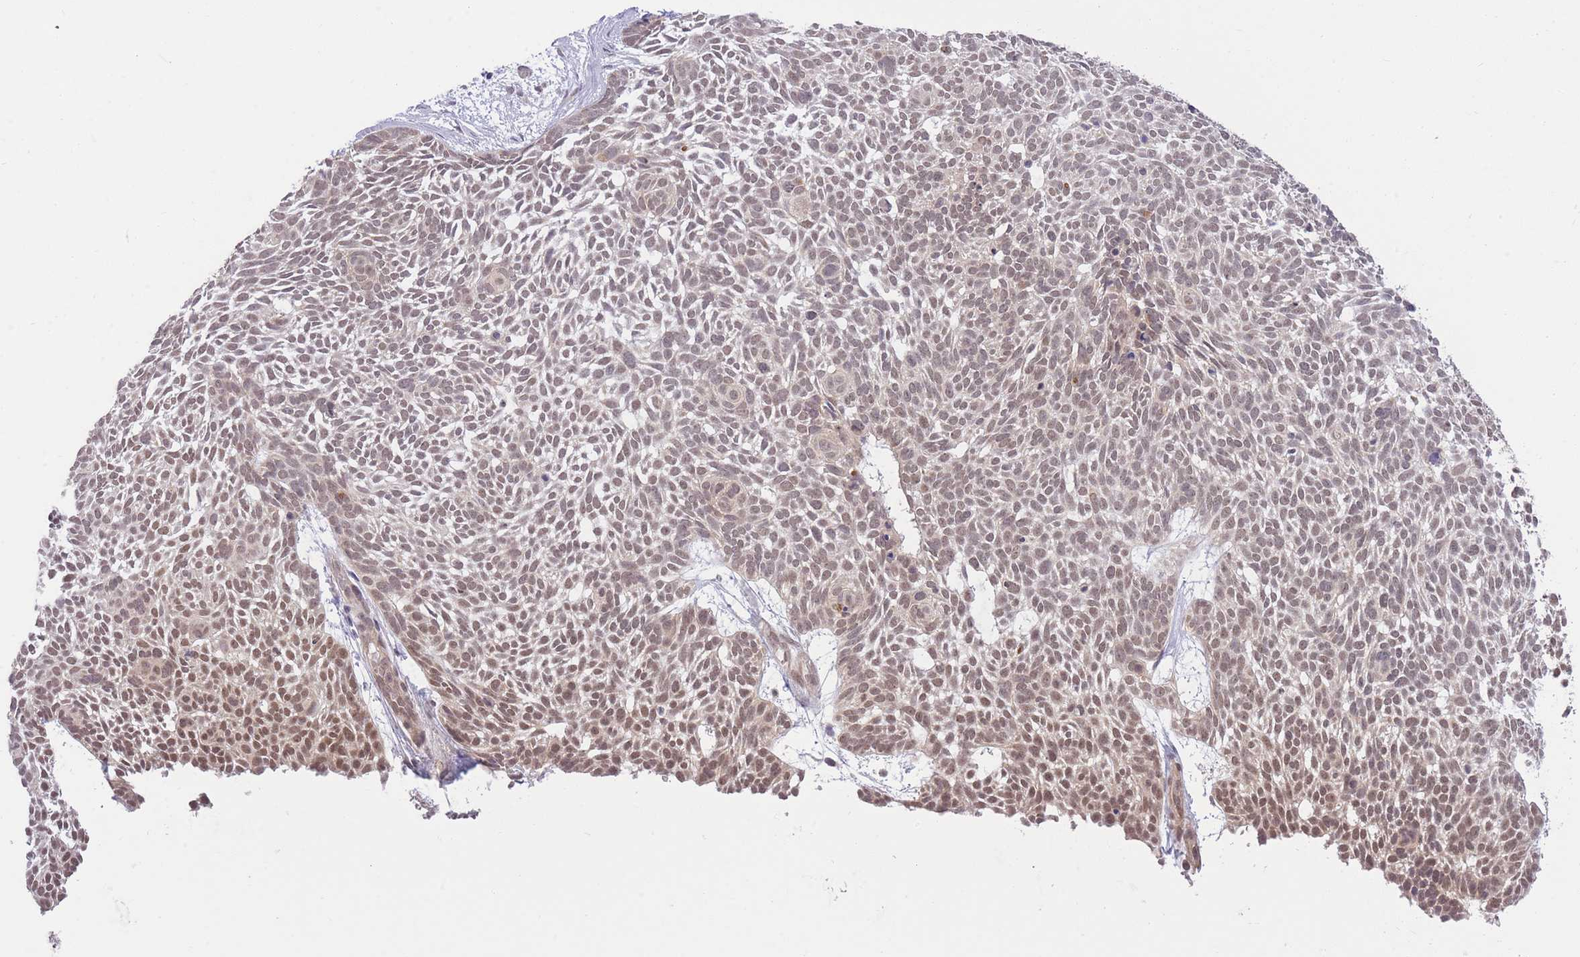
{"staining": {"intensity": "moderate", "quantity": ">75%", "location": "nuclear"}, "tissue": "skin cancer", "cell_type": "Tumor cells", "image_type": "cancer", "snomed": [{"axis": "morphology", "description": "Basal cell carcinoma"}, {"axis": "topography", "description": "Skin"}], "caption": "IHC micrograph of human basal cell carcinoma (skin) stained for a protein (brown), which reveals medium levels of moderate nuclear positivity in about >75% of tumor cells.", "gene": "ELOA2", "patient": {"sex": "male", "age": 61}}